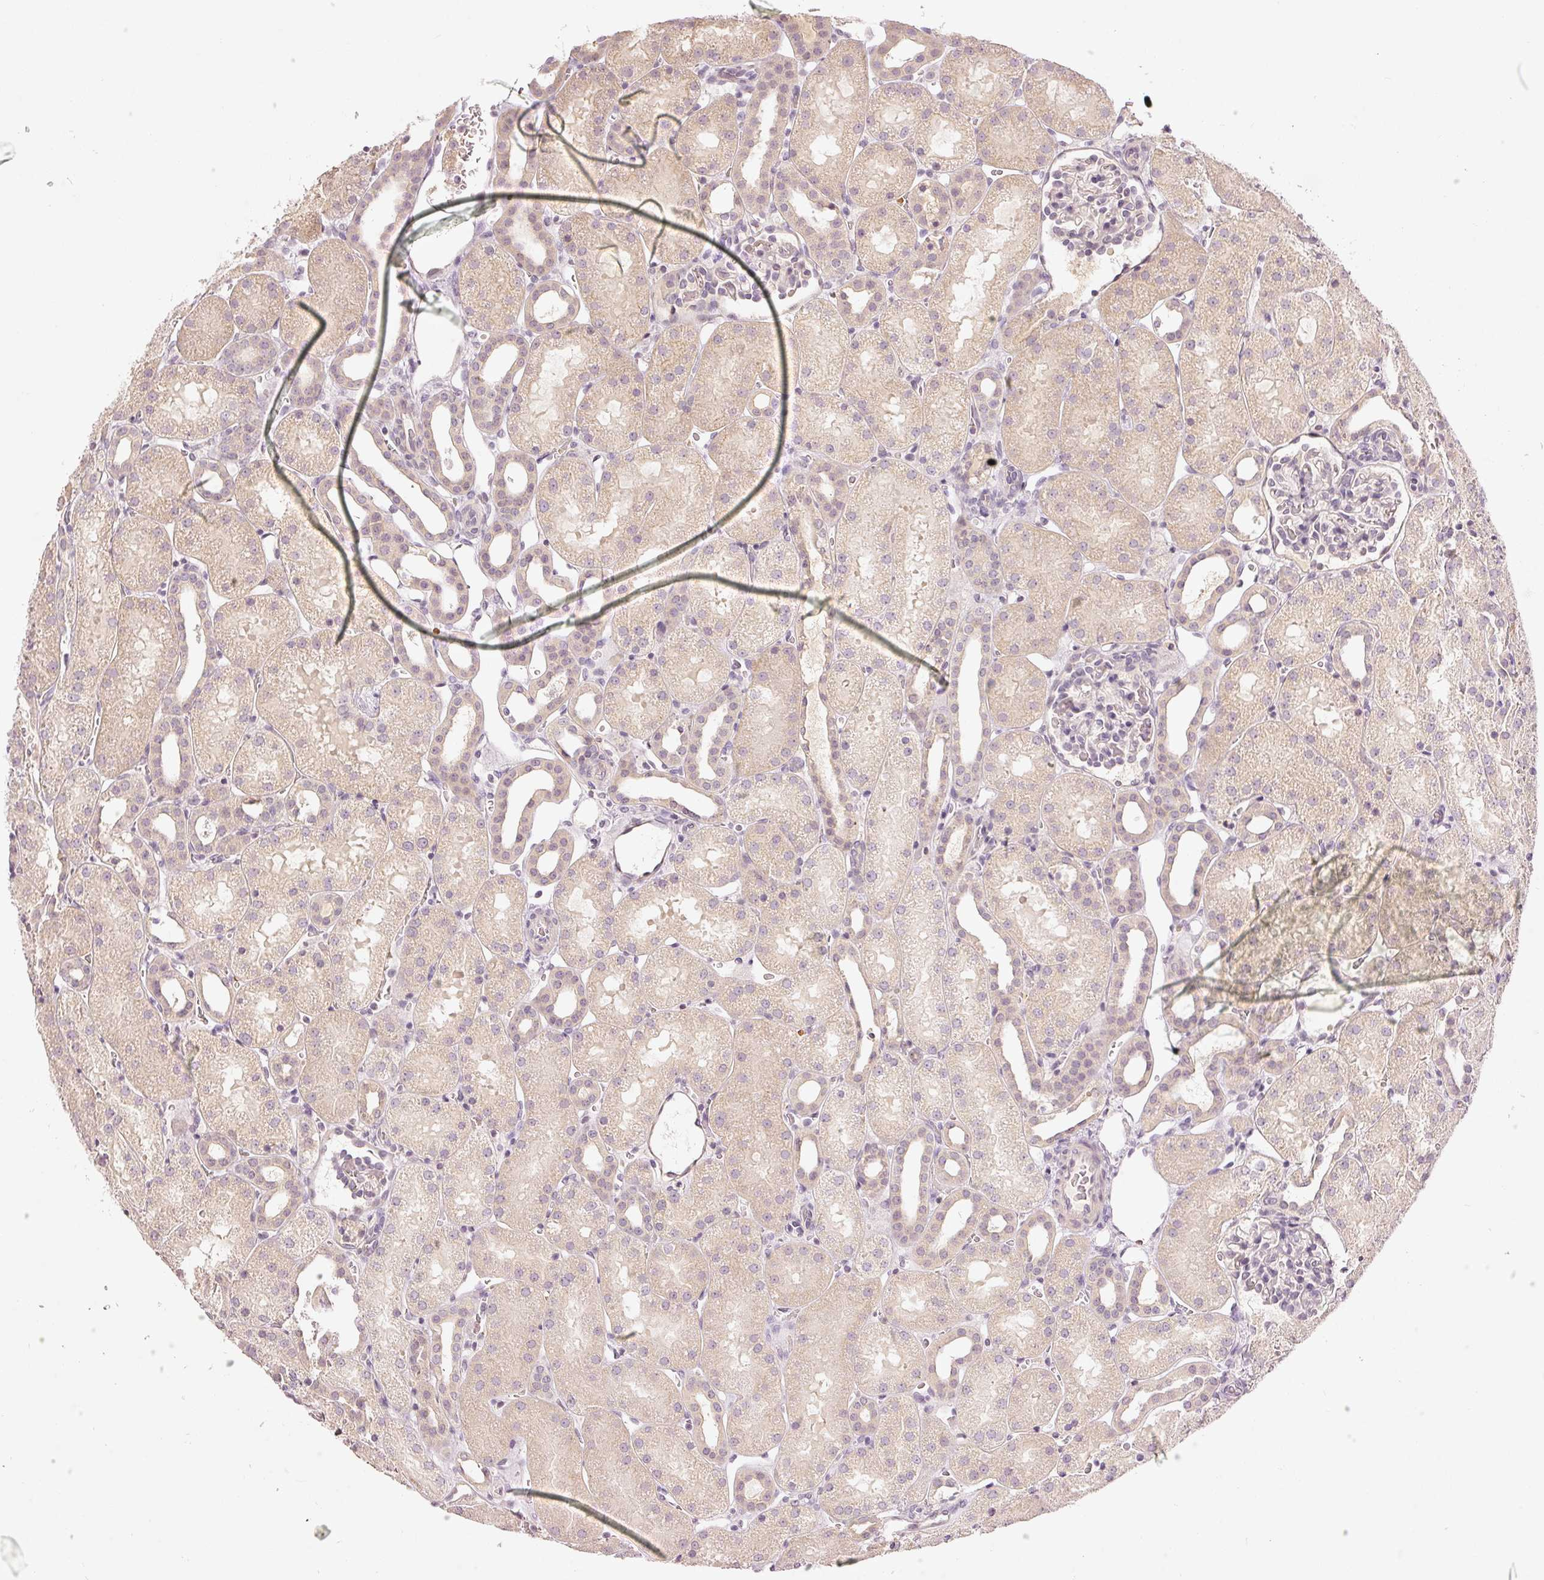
{"staining": {"intensity": "negative", "quantity": "none", "location": "none"}, "tissue": "kidney", "cell_type": "Cells in glomeruli", "image_type": "normal", "snomed": [{"axis": "morphology", "description": "Normal tissue, NOS"}, {"axis": "topography", "description": "Kidney"}], "caption": "Immunohistochemical staining of unremarkable kidney demonstrates no significant staining in cells in glomeruli. Brightfield microscopy of immunohistochemistry stained with DAB (3,3'-diaminobenzidine) (brown) and hematoxylin (blue), captured at high magnification.", "gene": "GZMA", "patient": {"sex": "male", "age": 2}}